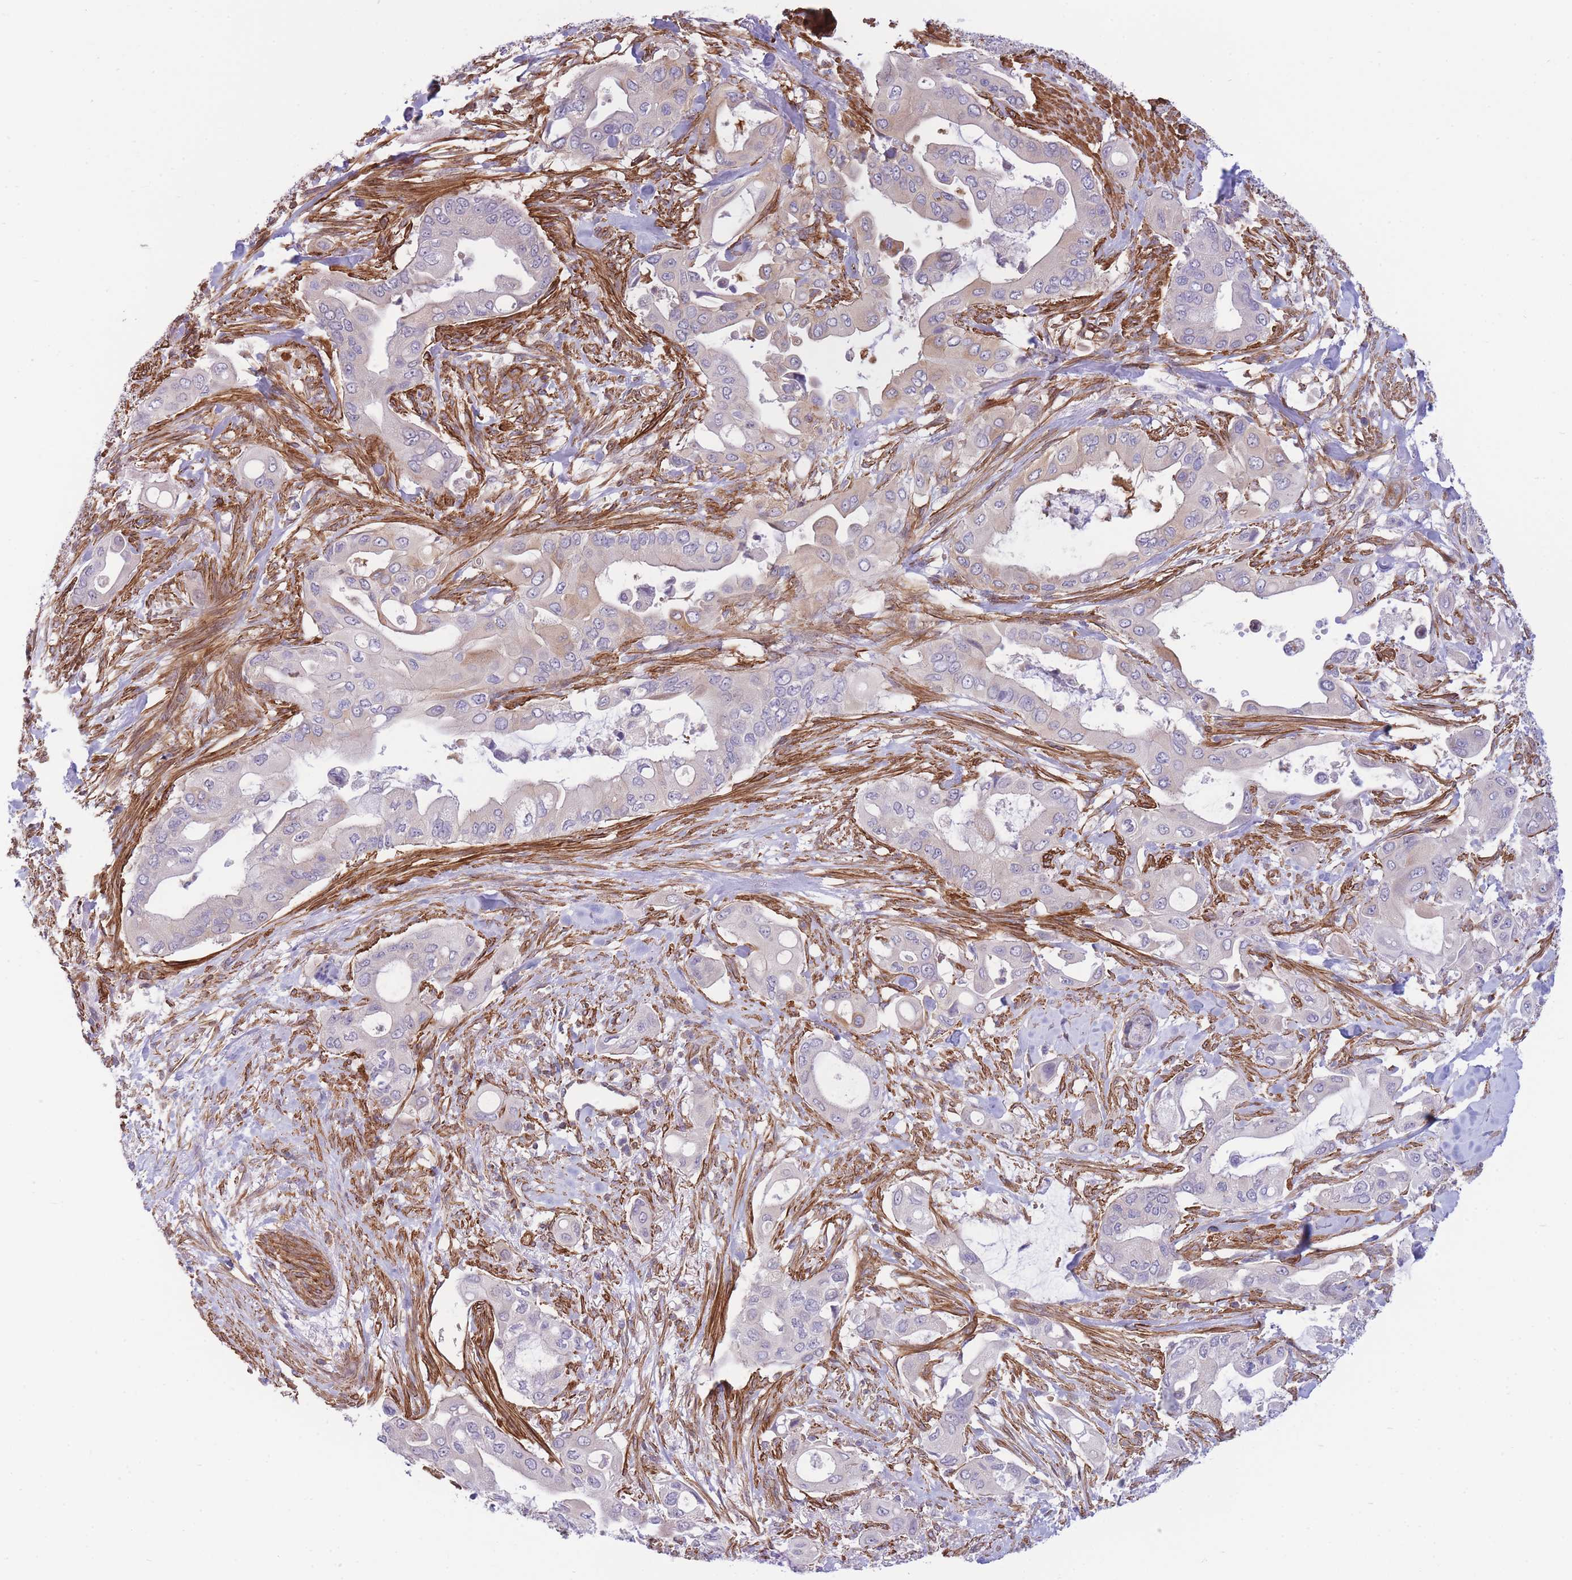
{"staining": {"intensity": "weak", "quantity": "<25%", "location": "cytoplasmic/membranous"}, "tissue": "pancreatic cancer", "cell_type": "Tumor cells", "image_type": "cancer", "snomed": [{"axis": "morphology", "description": "Adenocarcinoma, NOS"}, {"axis": "topography", "description": "Pancreas"}], "caption": "Human adenocarcinoma (pancreatic) stained for a protein using immunohistochemistry (IHC) shows no staining in tumor cells.", "gene": "CDC25B", "patient": {"sex": "male", "age": 57}}